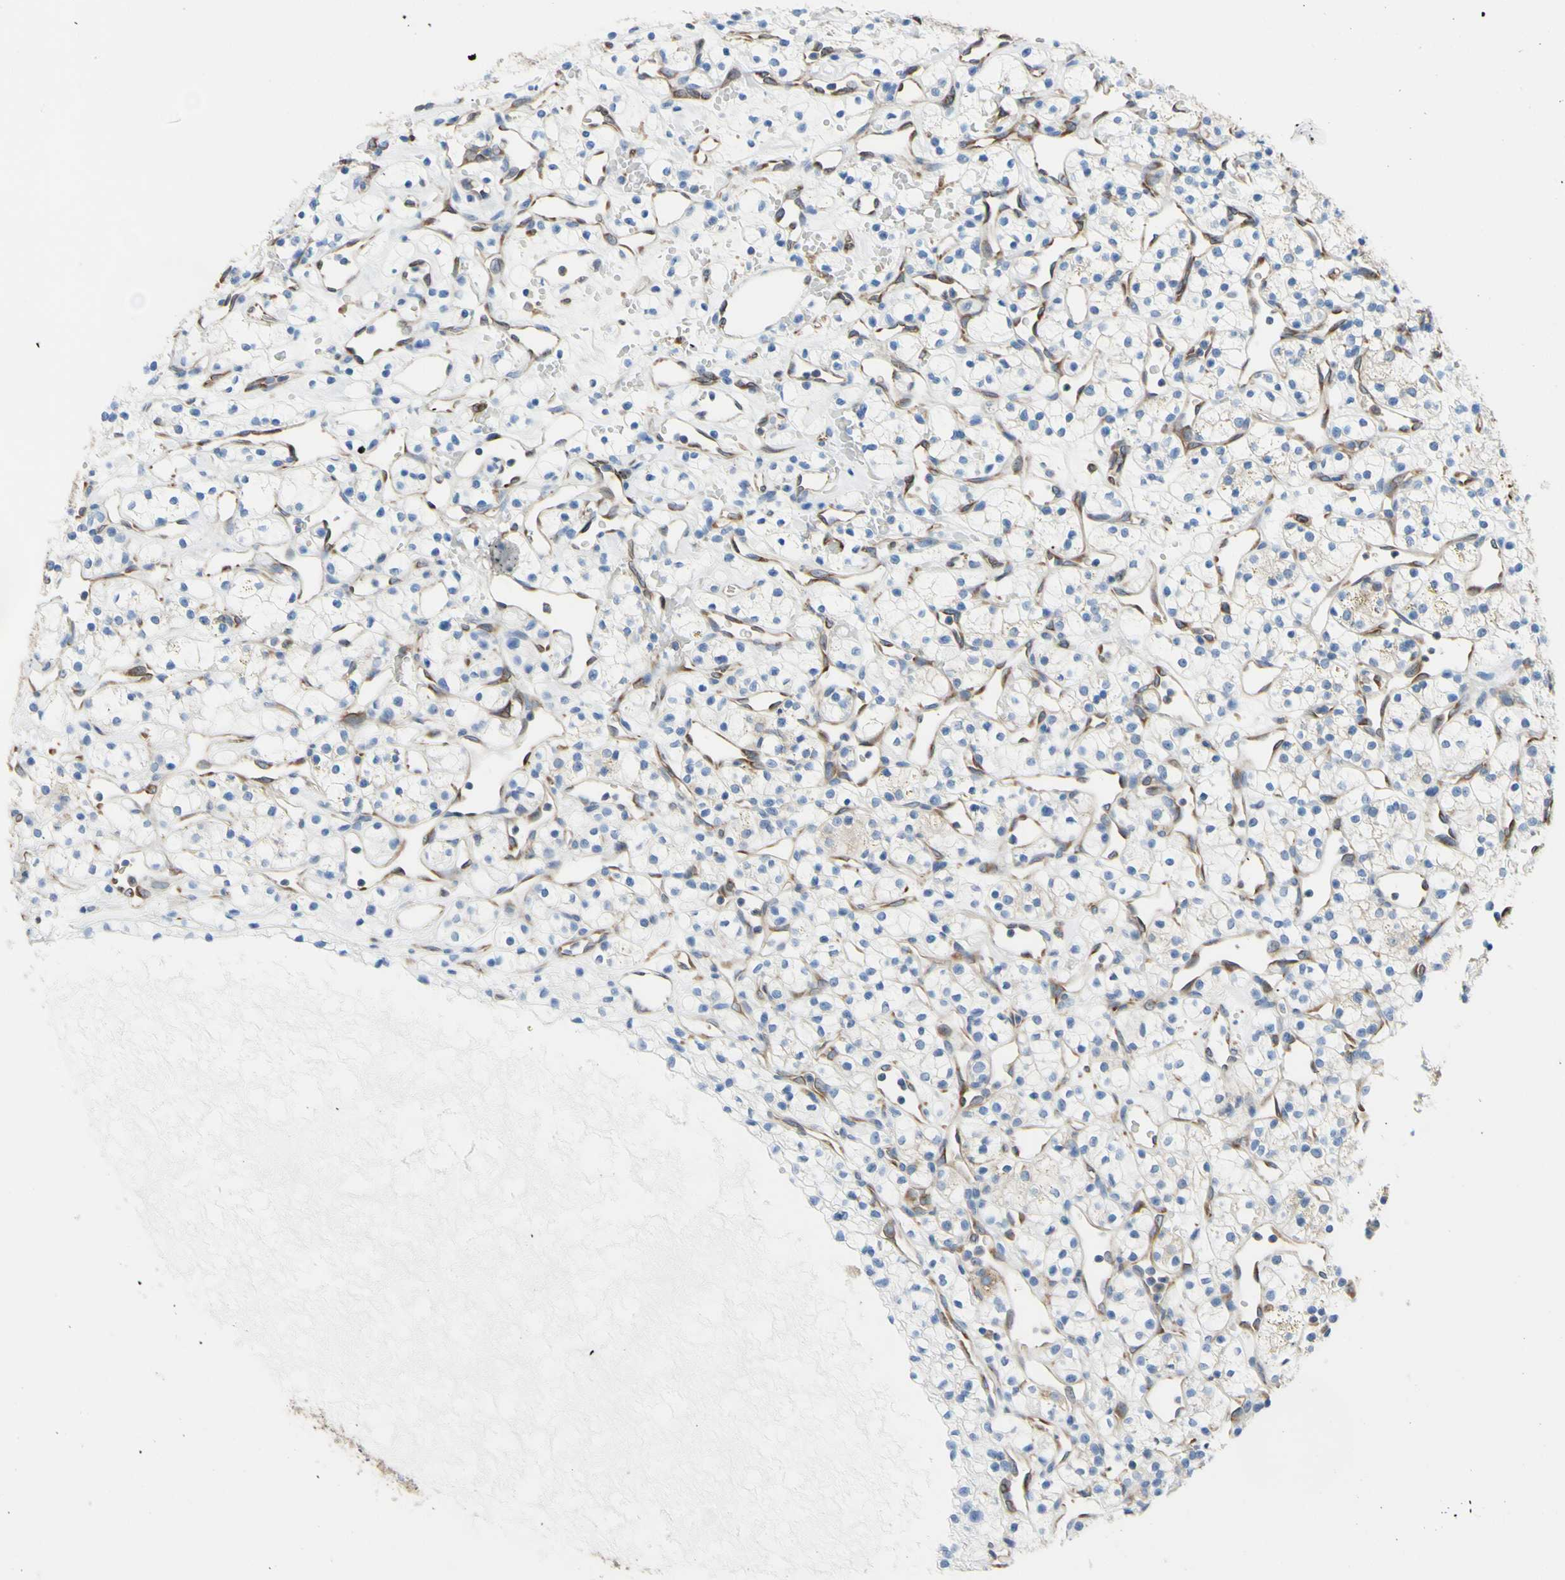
{"staining": {"intensity": "negative", "quantity": "none", "location": "none"}, "tissue": "renal cancer", "cell_type": "Tumor cells", "image_type": "cancer", "snomed": [{"axis": "morphology", "description": "Adenocarcinoma, NOS"}, {"axis": "topography", "description": "Kidney"}], "caption": "The photomicrograph reveals no staining of tumor cells in renal cancer.", "gene": "MGST2", "patient": {"sex": "female", "age": 60}}